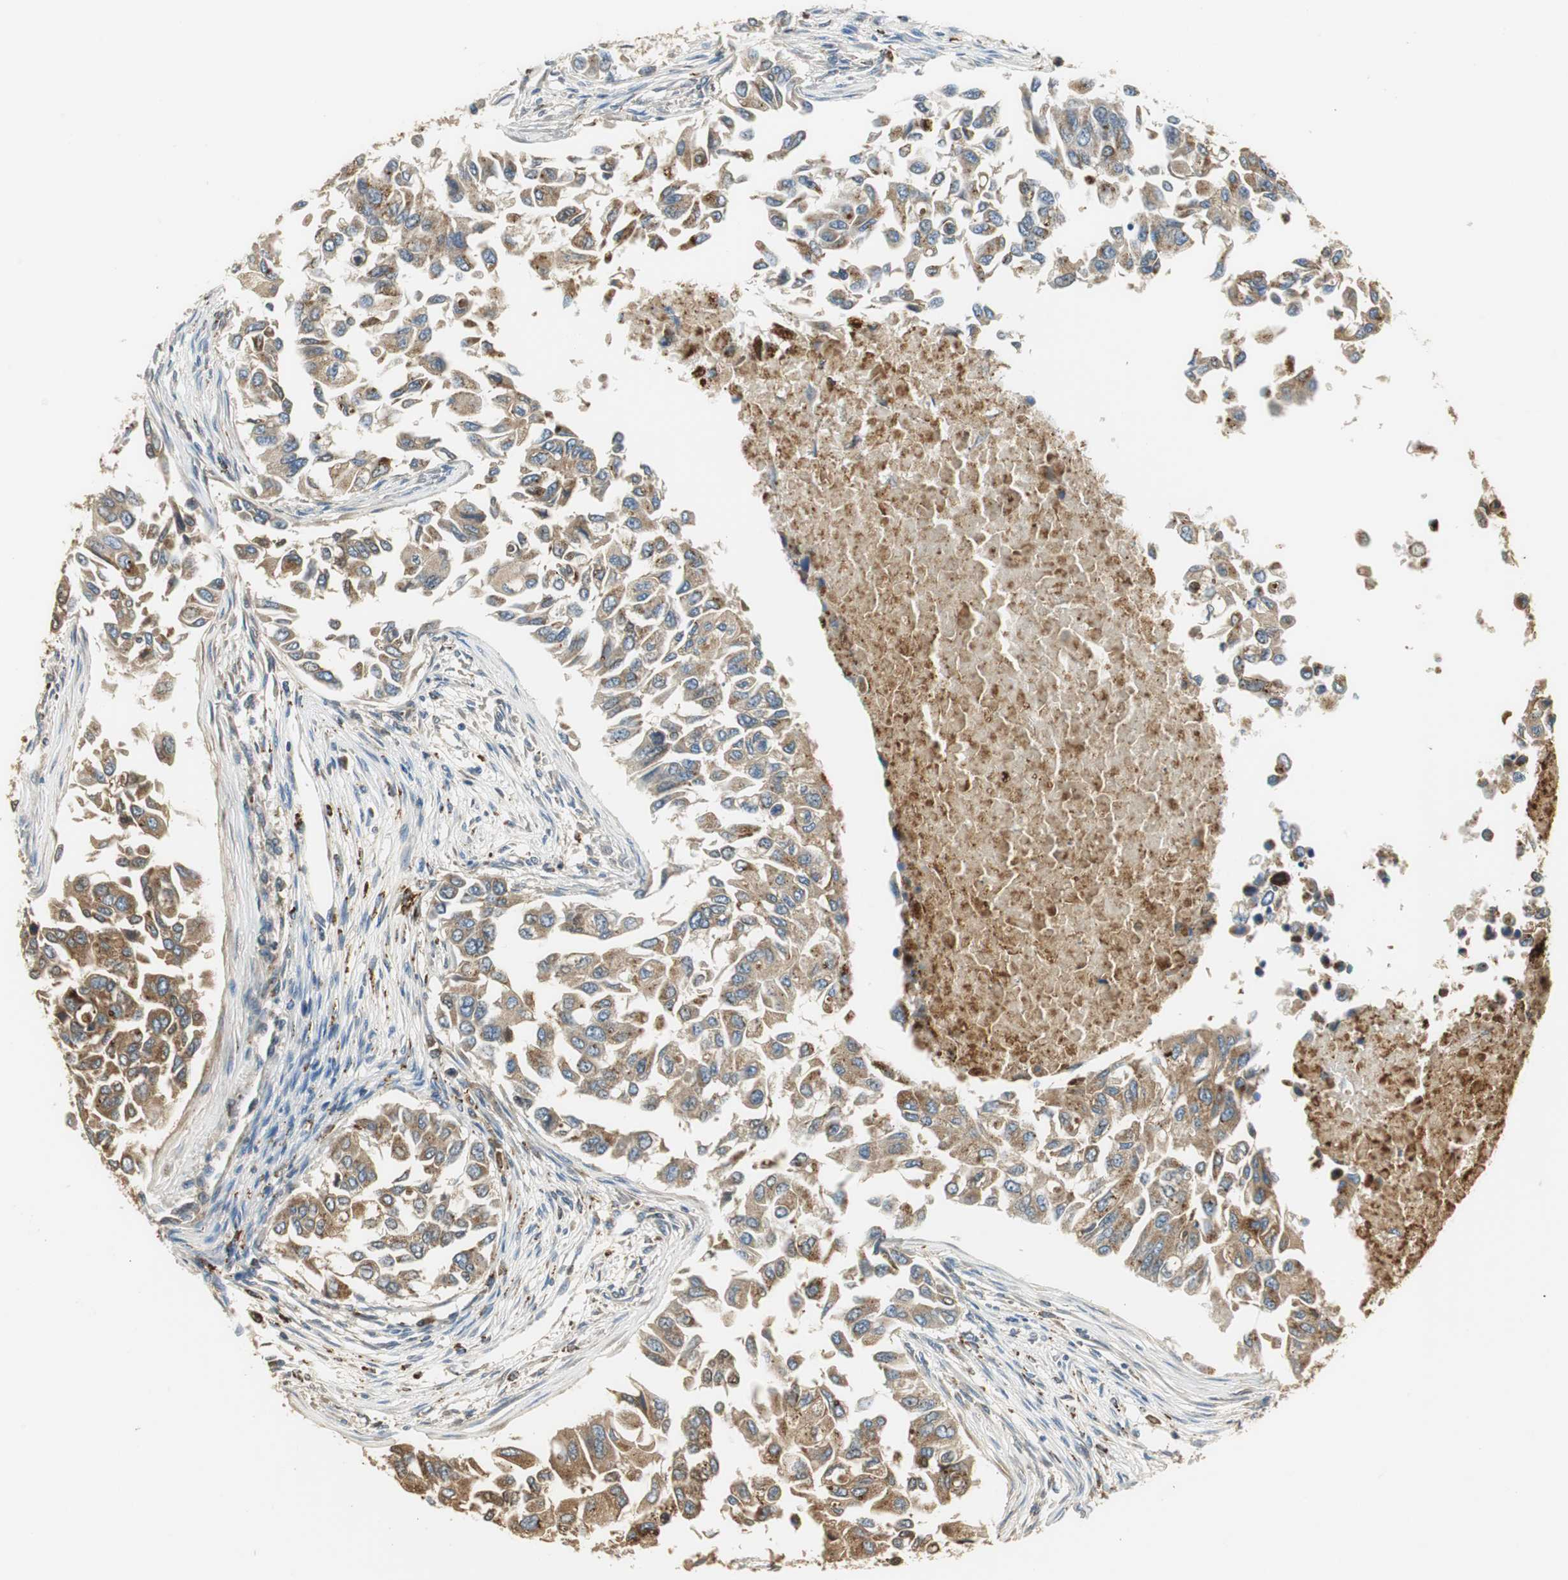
{"staining": {"intensity": "moderate", "quantity": ">75%", "location": "cytoplasmic/membranous"}, "tissue": "breast cancer", "cell_type": "Tumor cells", "image_type": "cancer", "snomed": [{"axis": "morphology", "description": "Normal tissue, NOS"}, {"axis": "morphology", "description": "Duct carcinoma"}, {"axis": "topography", "description": "Breast"}], "caption": "IHC of human breast infiltrating ductal carcinoma exhibits medium levels of moderate cytoplasmic/membranous positivity in approximately >75% of tumor cells. (DAB = brown stain, brightfield microscopy at high magnification).", "gene": "NIT1", "patient": {"sex": "female", "age": 49}}